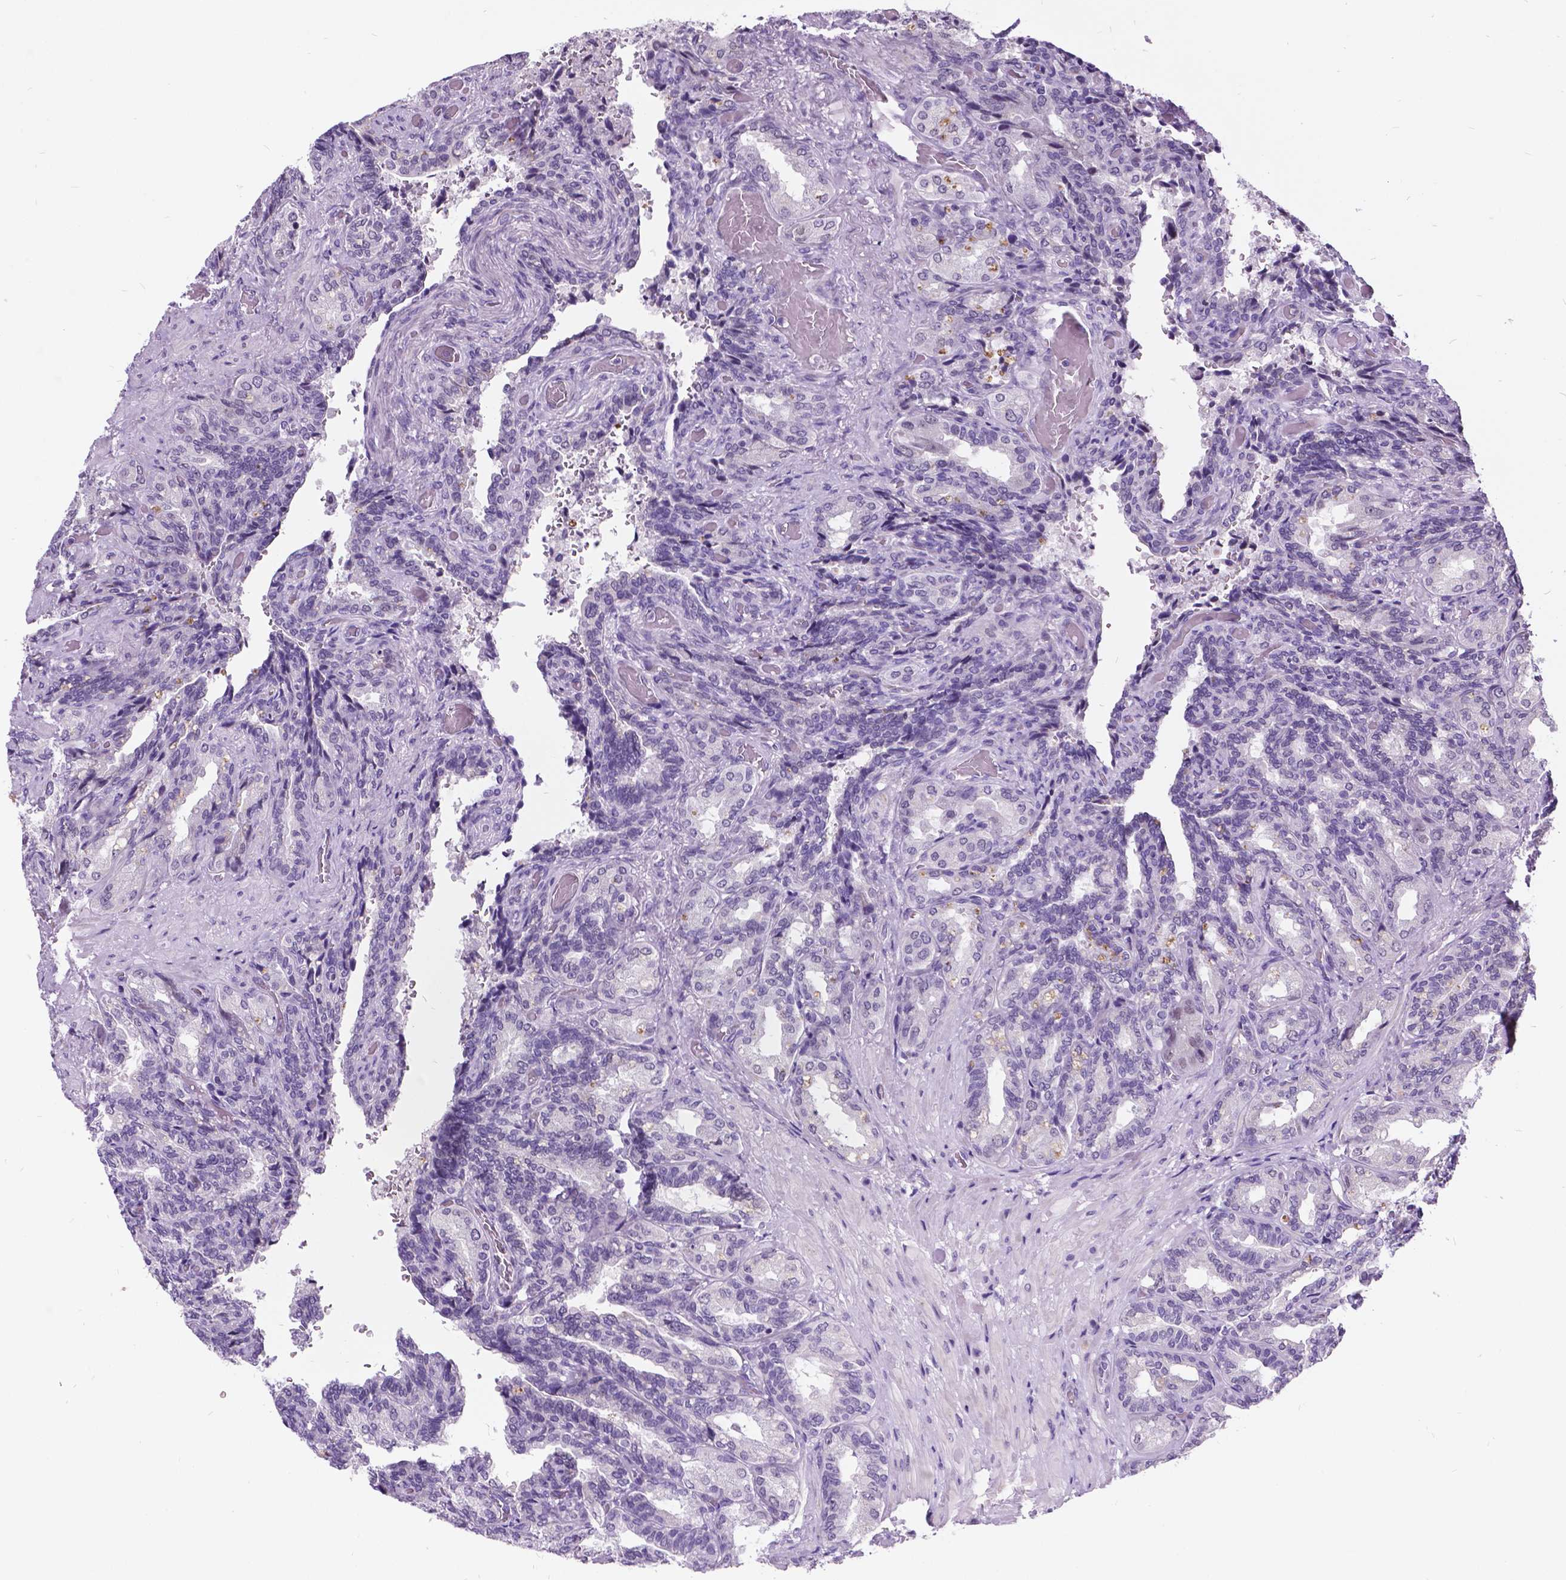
{"staining": {"intensity": "negative", "quantity": "none", "location": "none"}, "tissue": "seminal vesicle", "cell_type": "Glandular cells", "image_type": "normal", "snomed": [{"axis": "morphology", "description": "Normal tissue, NOS"}, {"axis": "topography", "description": "Seminal veicle"}], "caption": "A high-resolution micrograph shows immunohistochemistry (IHC) staining of benign seminal vesicle, which reveals no significant staining in glandular cells.", "gene": "DPF3", "patient": {"sex": "male", "age": 68}}